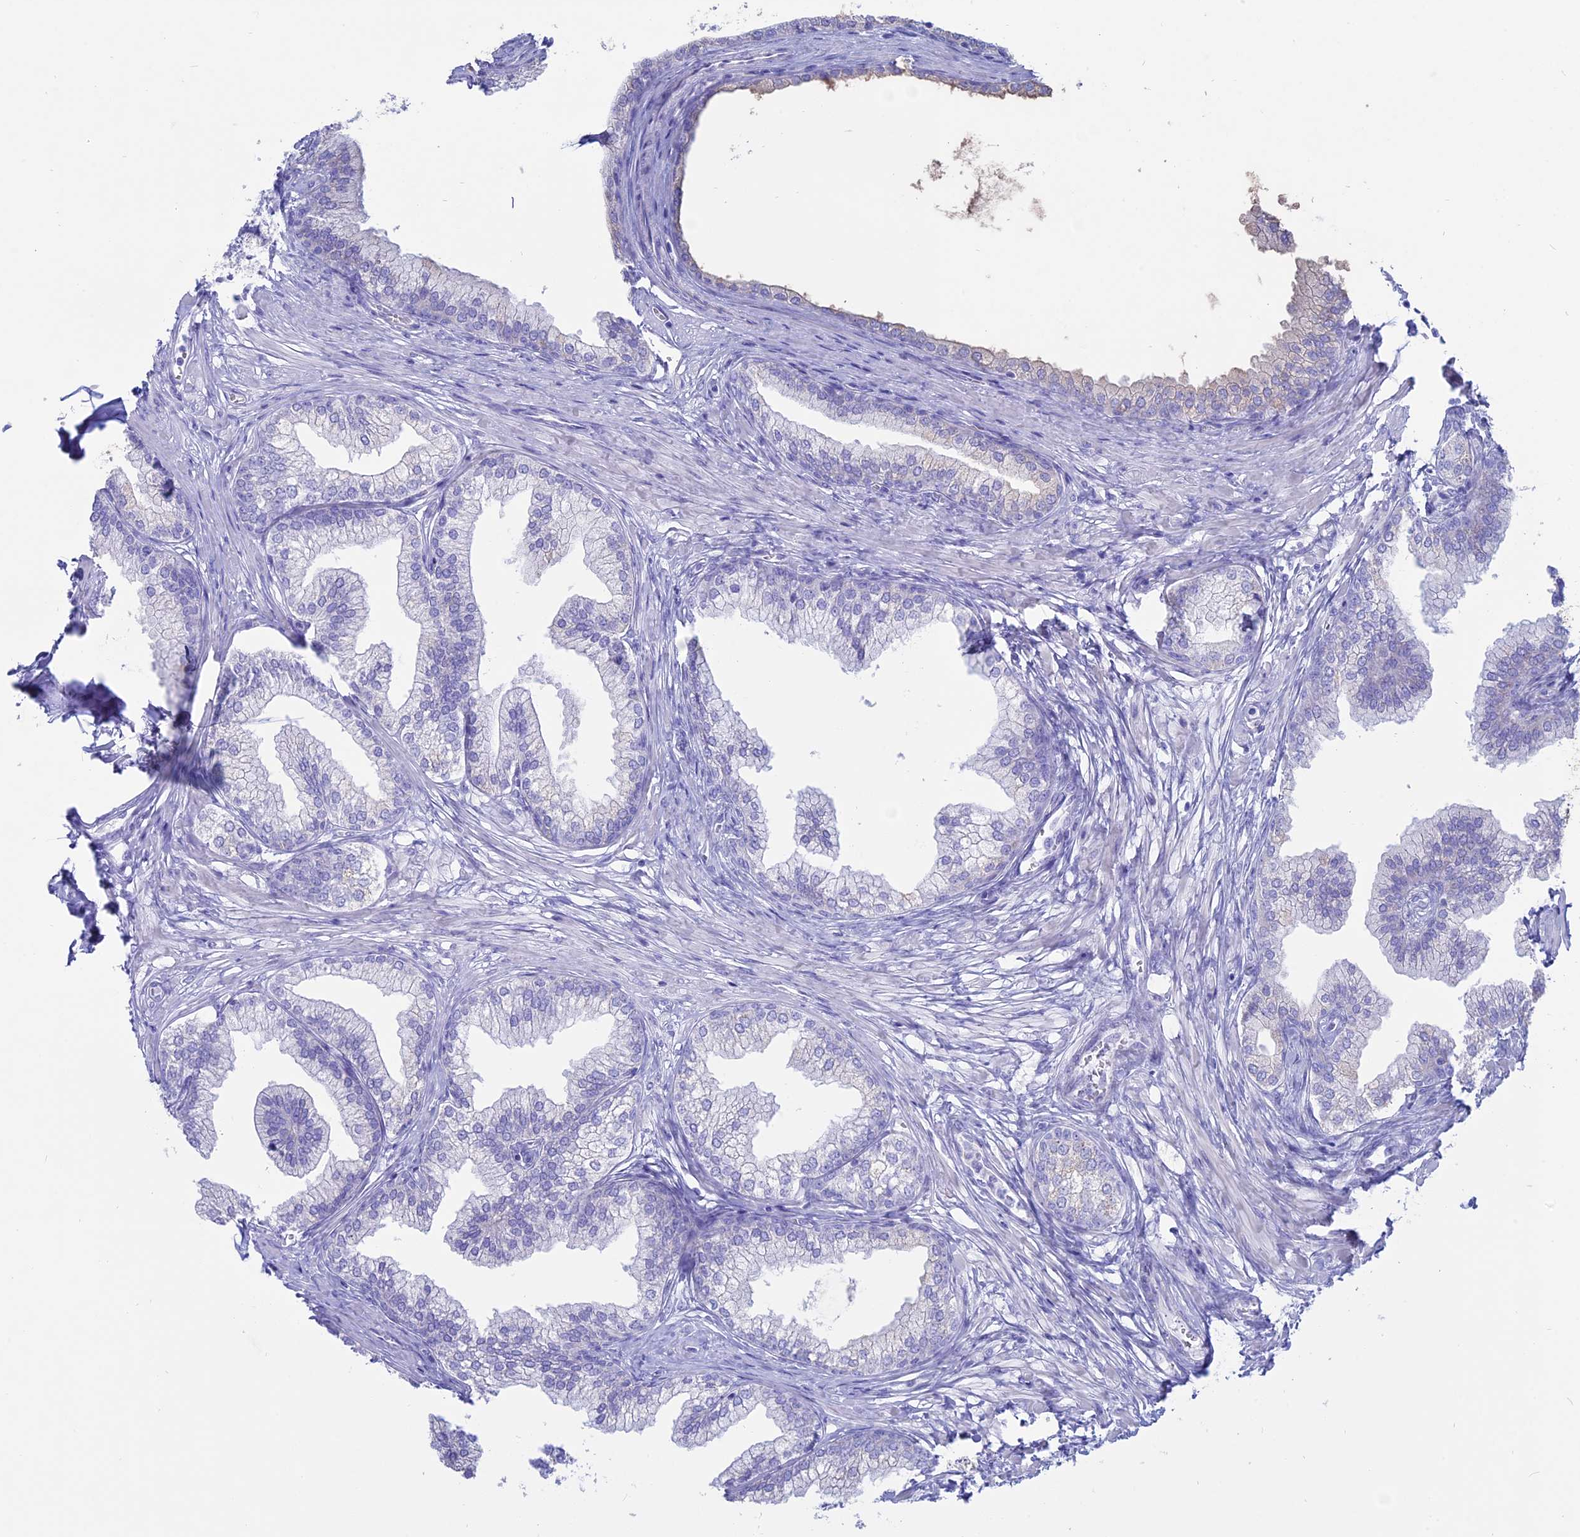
{"staining": {"intensity": "negative", "quantity": "none", "location": "none"}, "tissue": "prostate", "cell_type": "Glandular cells", "image_type": "normal", "snomed": [{"axis": "morphology", "description": "Normal tissue, NOS"}, {"axis": "morphology", "description": "Urothelial carcinoma, Low grade"}, {"axis": "topography", "description": "Urinary bladder"}, {"axis": "topography", "description": "Prostate"}], "caption": "This is an immunohistochemistry (IHC) micrograph of unremarkable human prostate. There is no positivity in glandular cells.", "gene": "OR2AE1", "patient": {"sex": "male", "age": 60}}